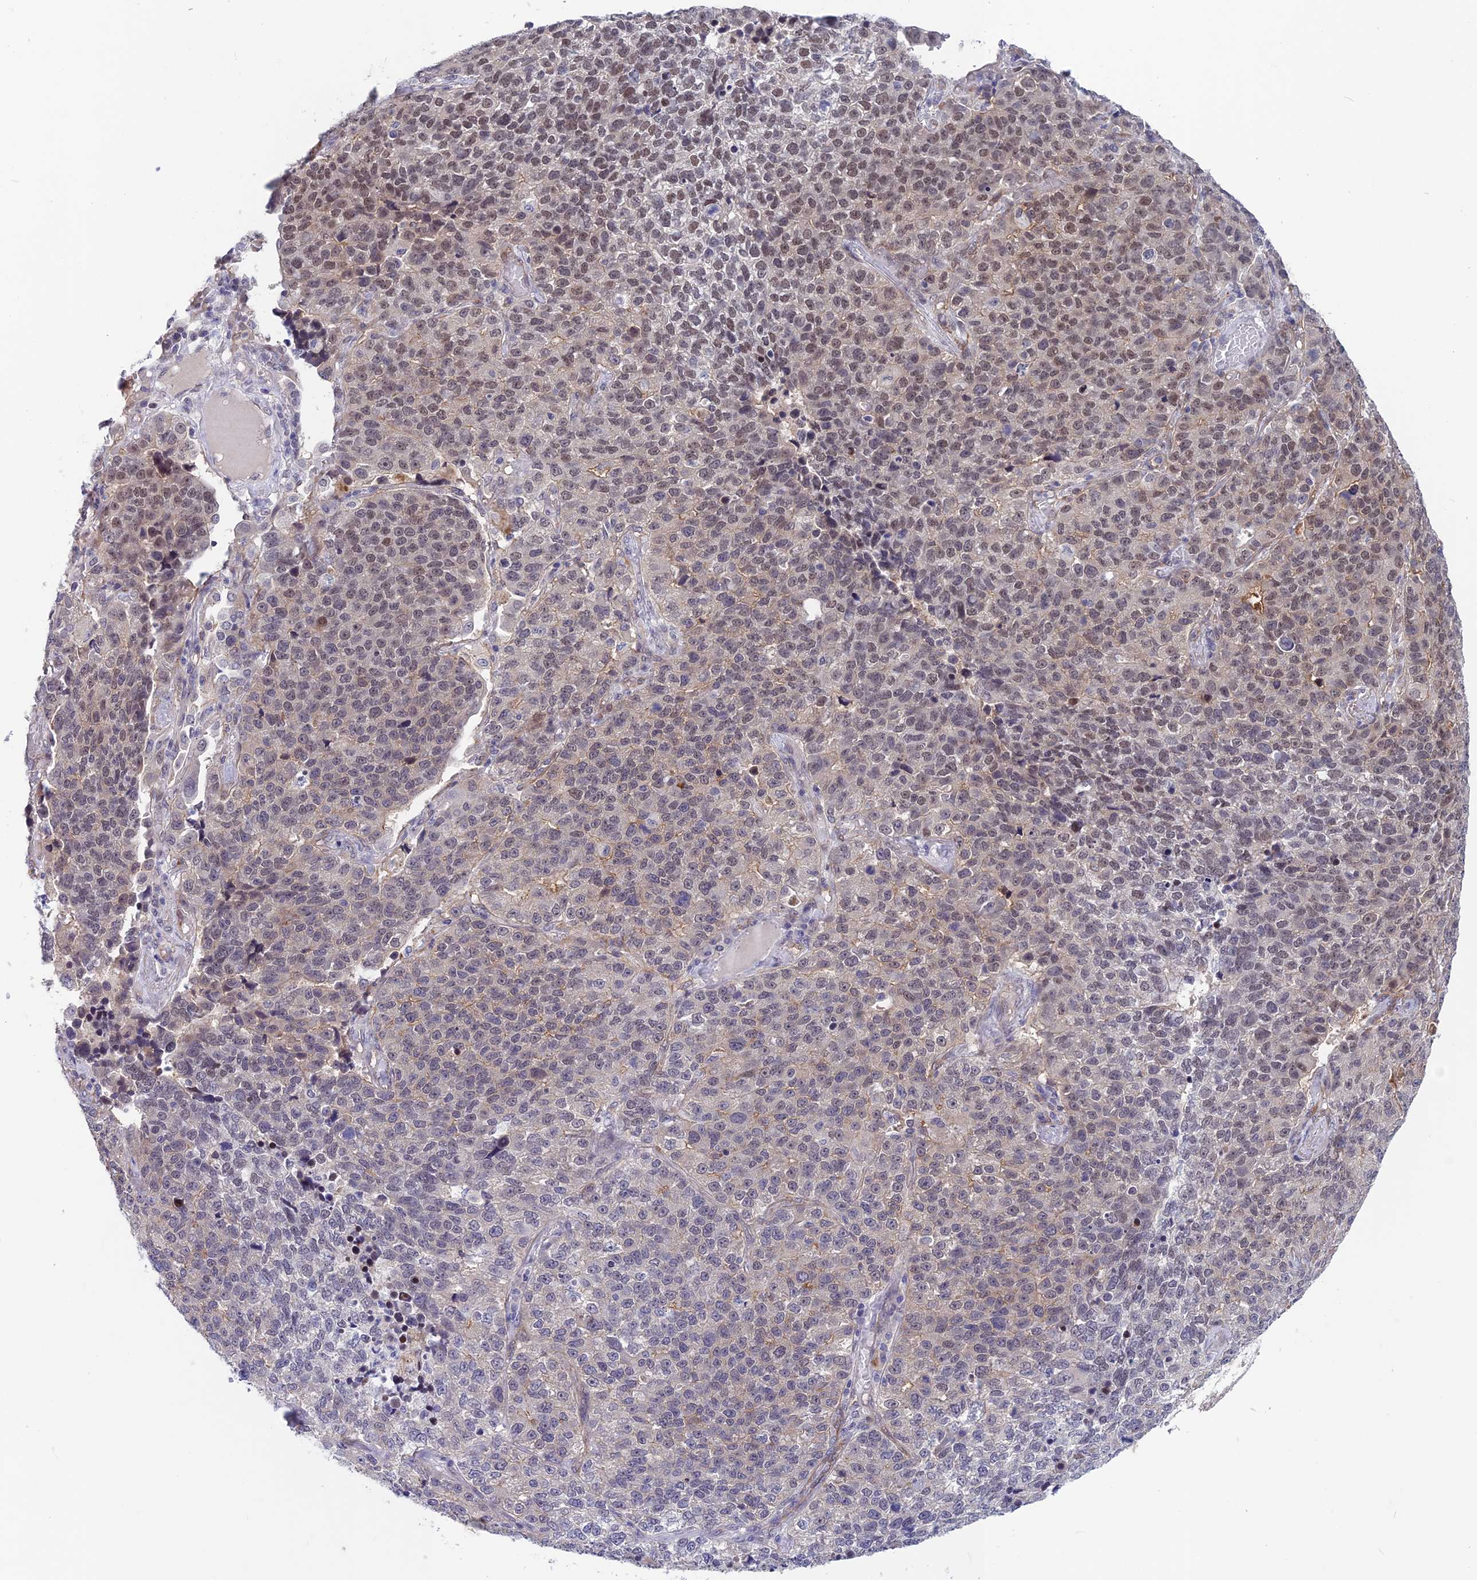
{"staining": {"intensity": "weak", "quantity": "<25%", "location": "nuclear"}, "tissue": "lung cancer", "cell_type": "Tumor cells", "image_type": "cancer", "snomed": [{"axis": "morphology", "description": "Adenocarcinoma, NOS"}, {"axis": "topography", "description": "Lung"}], "caption": "Photomicrograph shows no significant protein expression in tumor cells of lung cancer (adenocarcinoma).", "gene": "FKBPL", "patient": {"sex": "male", "age": 49}}